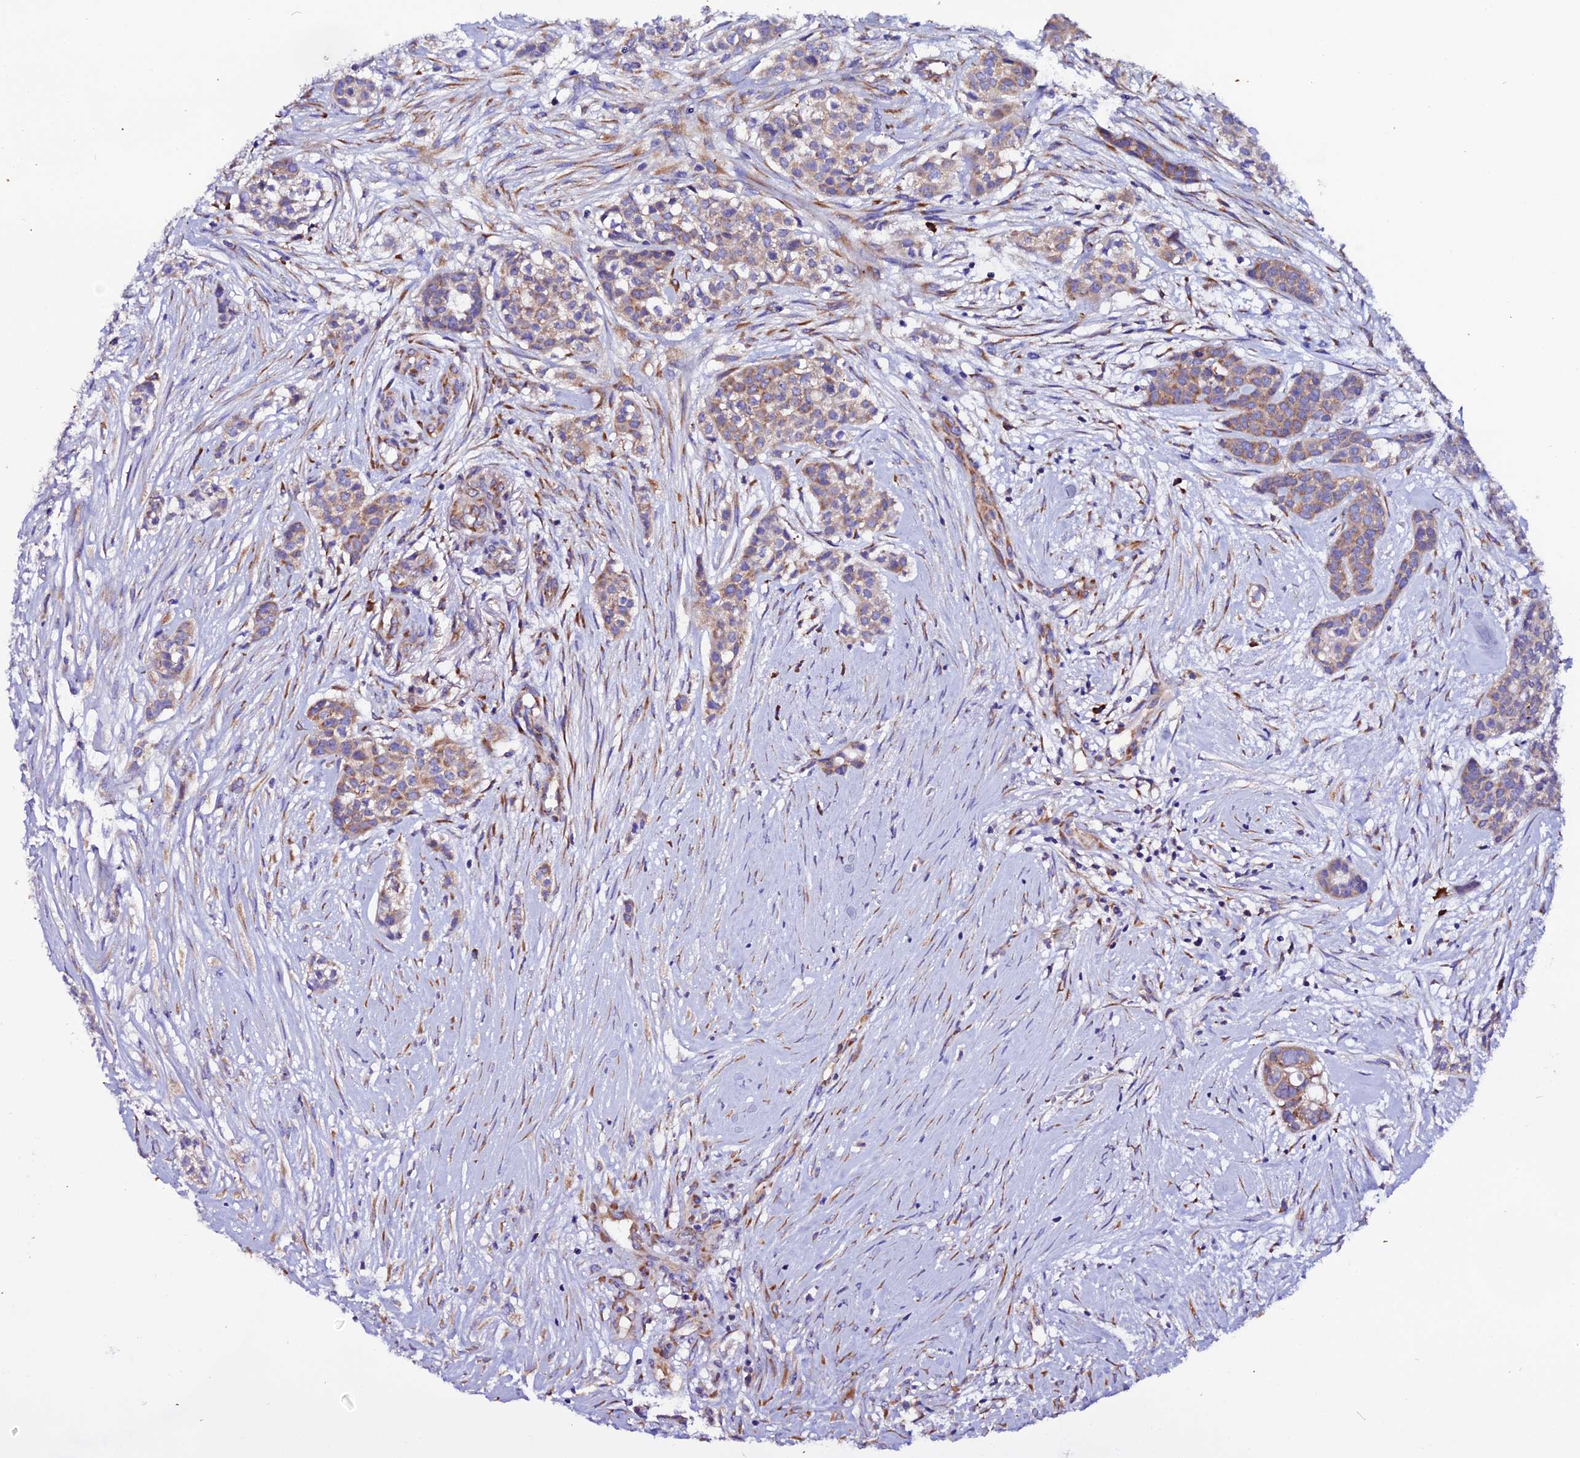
{"staining": {"intensity": "moderate", "quantity": "25%-75%", "location": "cytoplasmic/membranous"}, "tissue": "head and neck cancer", "cell_type": "Tumor cells", "image_type": "cancer", "snomed": [{"axis": "morphology", "description": "Adenocarcinoma, NOS"}, {"axis": "topography", "description": "Head-Neck"}], "caption": "Head and neck cancer (adenocarcinoma) stained with immunohistochemistry (IHC) shows moderate cytoplasmic/membranous expression in about 25%-75% of tumor cells.", "gene": "EEF1G", "patient": {"sex": "male", "age": 81}}